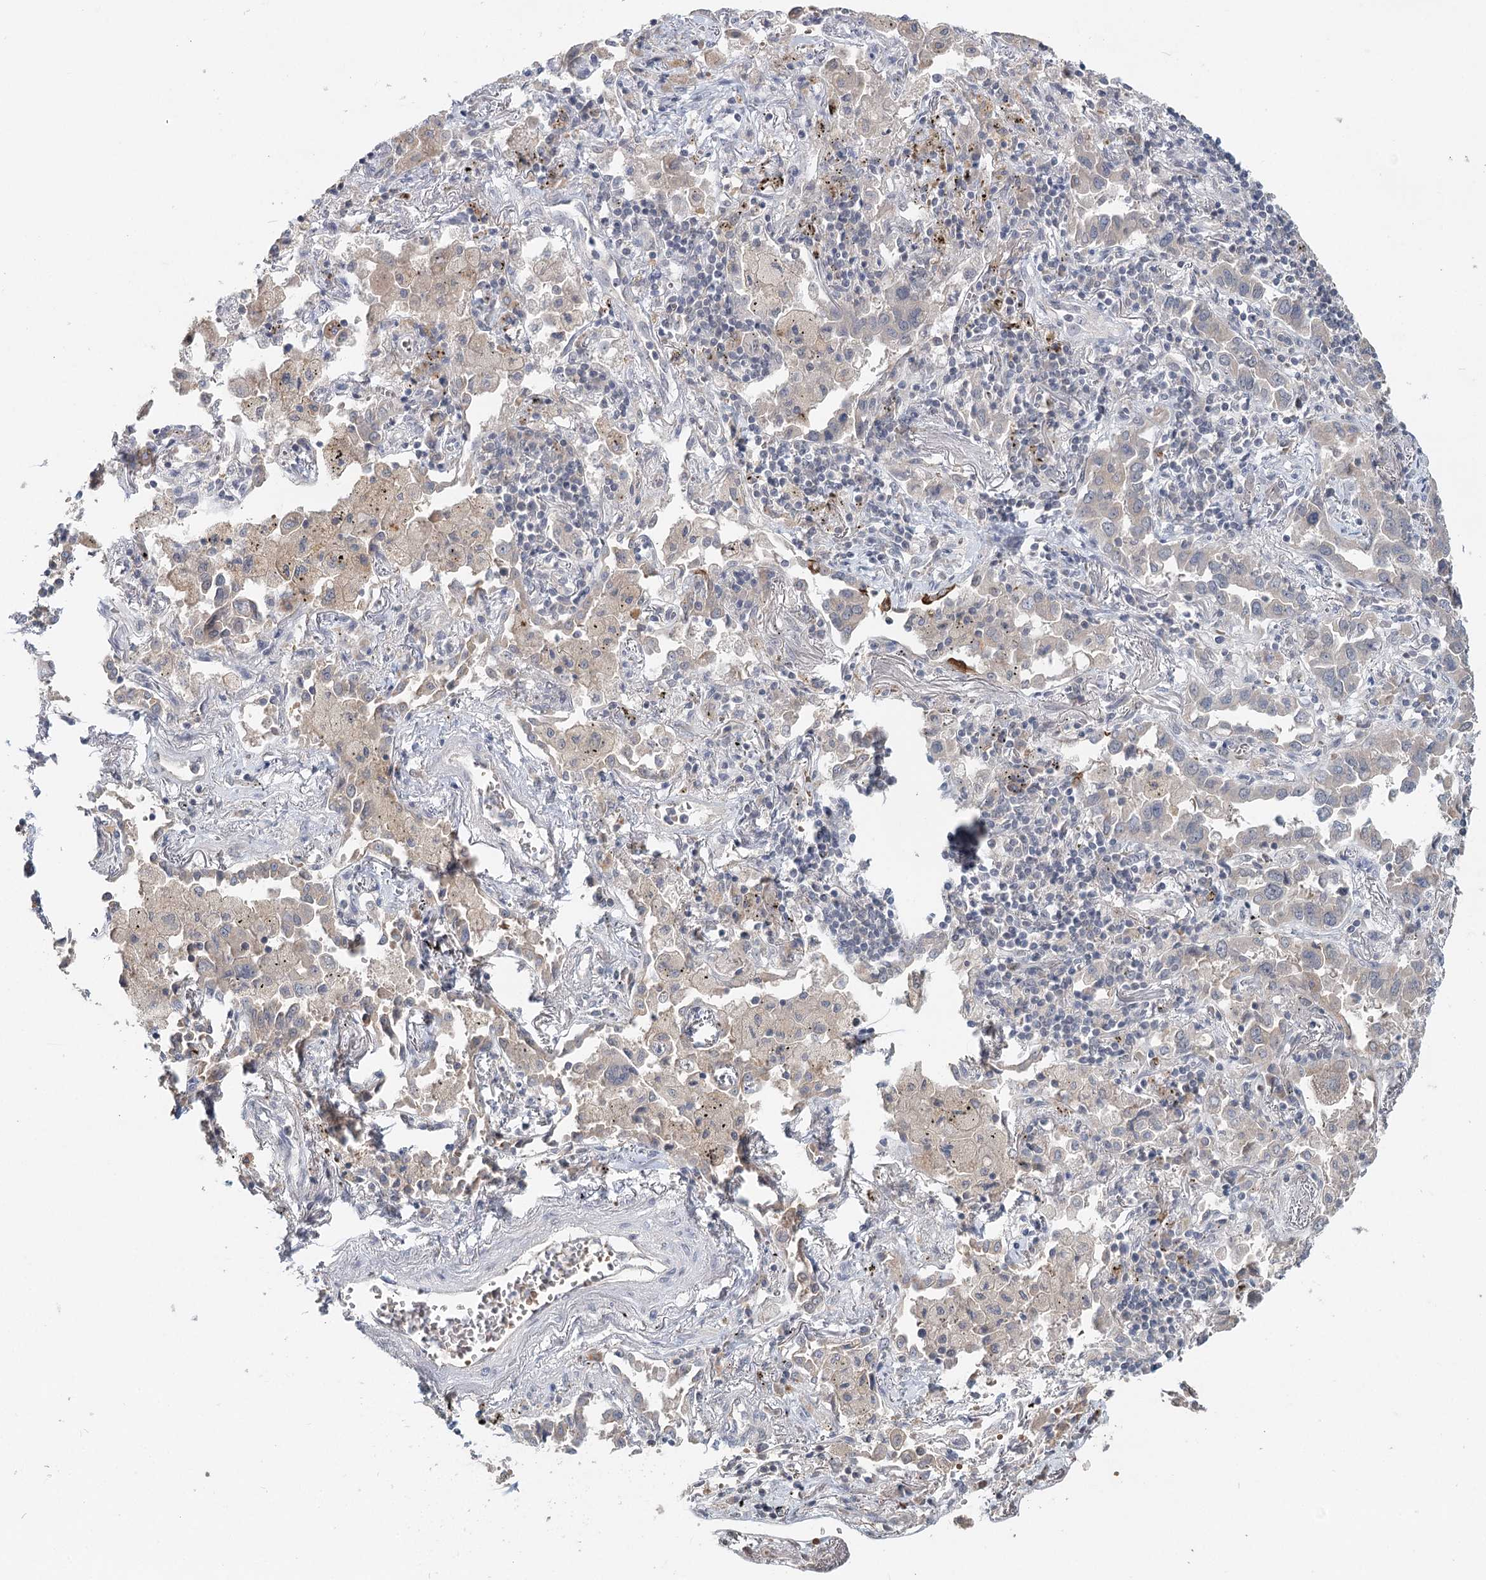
{"staining": {"intensity": "negative", "quantity": "none", "location": "none"}, "tissue": "lung cancer", "cell_type": "Tumor cells", "image_type": "cancer", "snomed": [{"axis": "morphology", "description": "Adenocarcinoma, NOS"}, {"axis": "topography", "description": "Lung"}], "caption": "Micrograph shows no significant protein positivity in tumor cells of lung adenocarcinoma.", "gene": "FBXO7", "patient": {"sex": "male", "age": 67}}